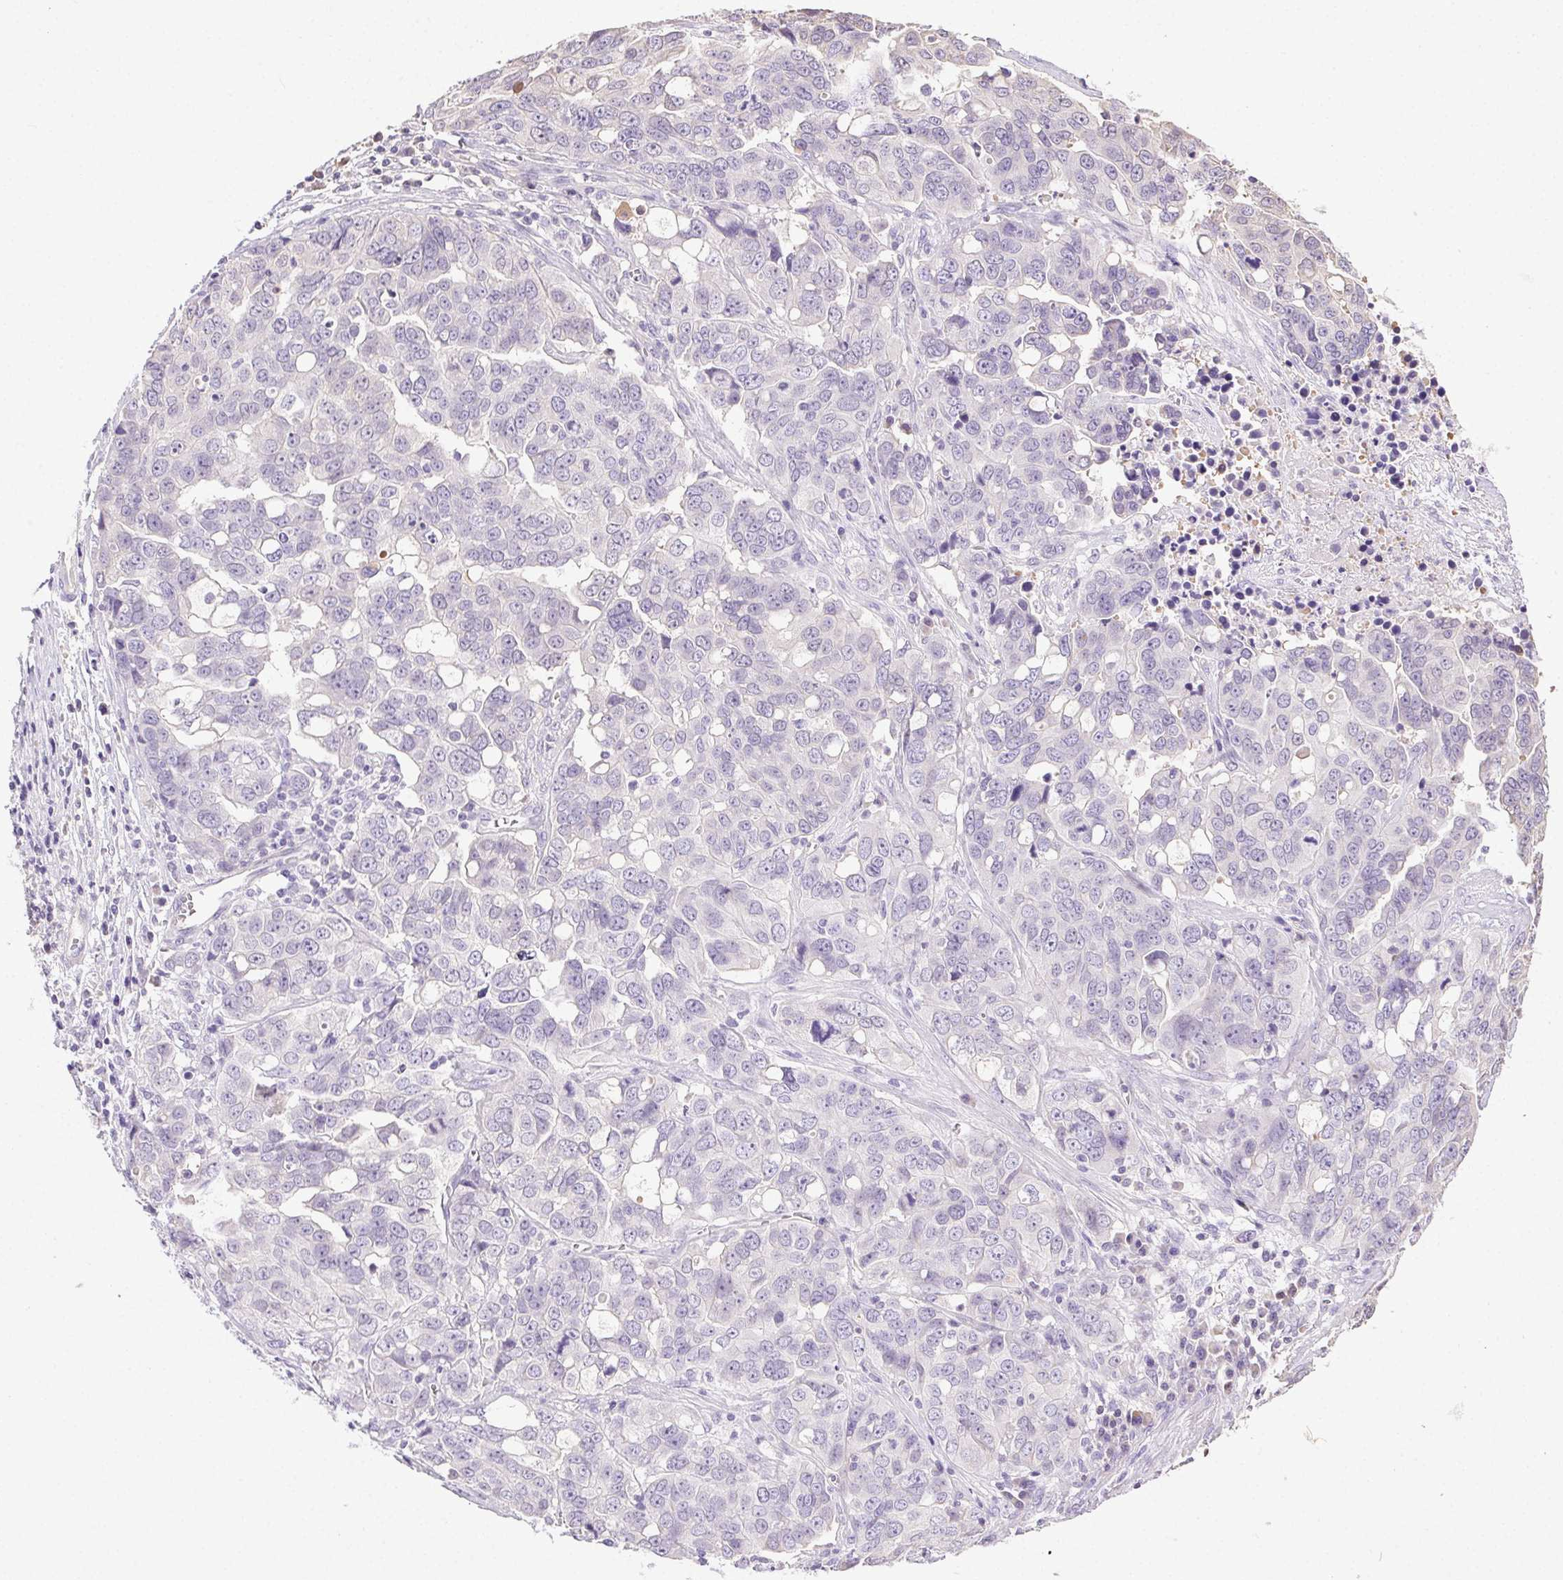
{"staining": {"intensity": "negative", "quantity": "none", "location": "none"}, "tissue": "ovarian cancer", "cell_type": "Tumor cells", "image_type": "cancer", "snomed": [{"axis": "morphology", "description": "Carcinoma, endometroid"}, {"axis": "topography", "description": "Ovary"}], "caption": "This photomicrograph is of ovarian cancer stained with IHC to label a protein in brown with the nuclei are counter-stained blue. There is no positivity in tumor cells.", "gene": "SYCE2", "patient": {"sex": "female", "age": 78}}